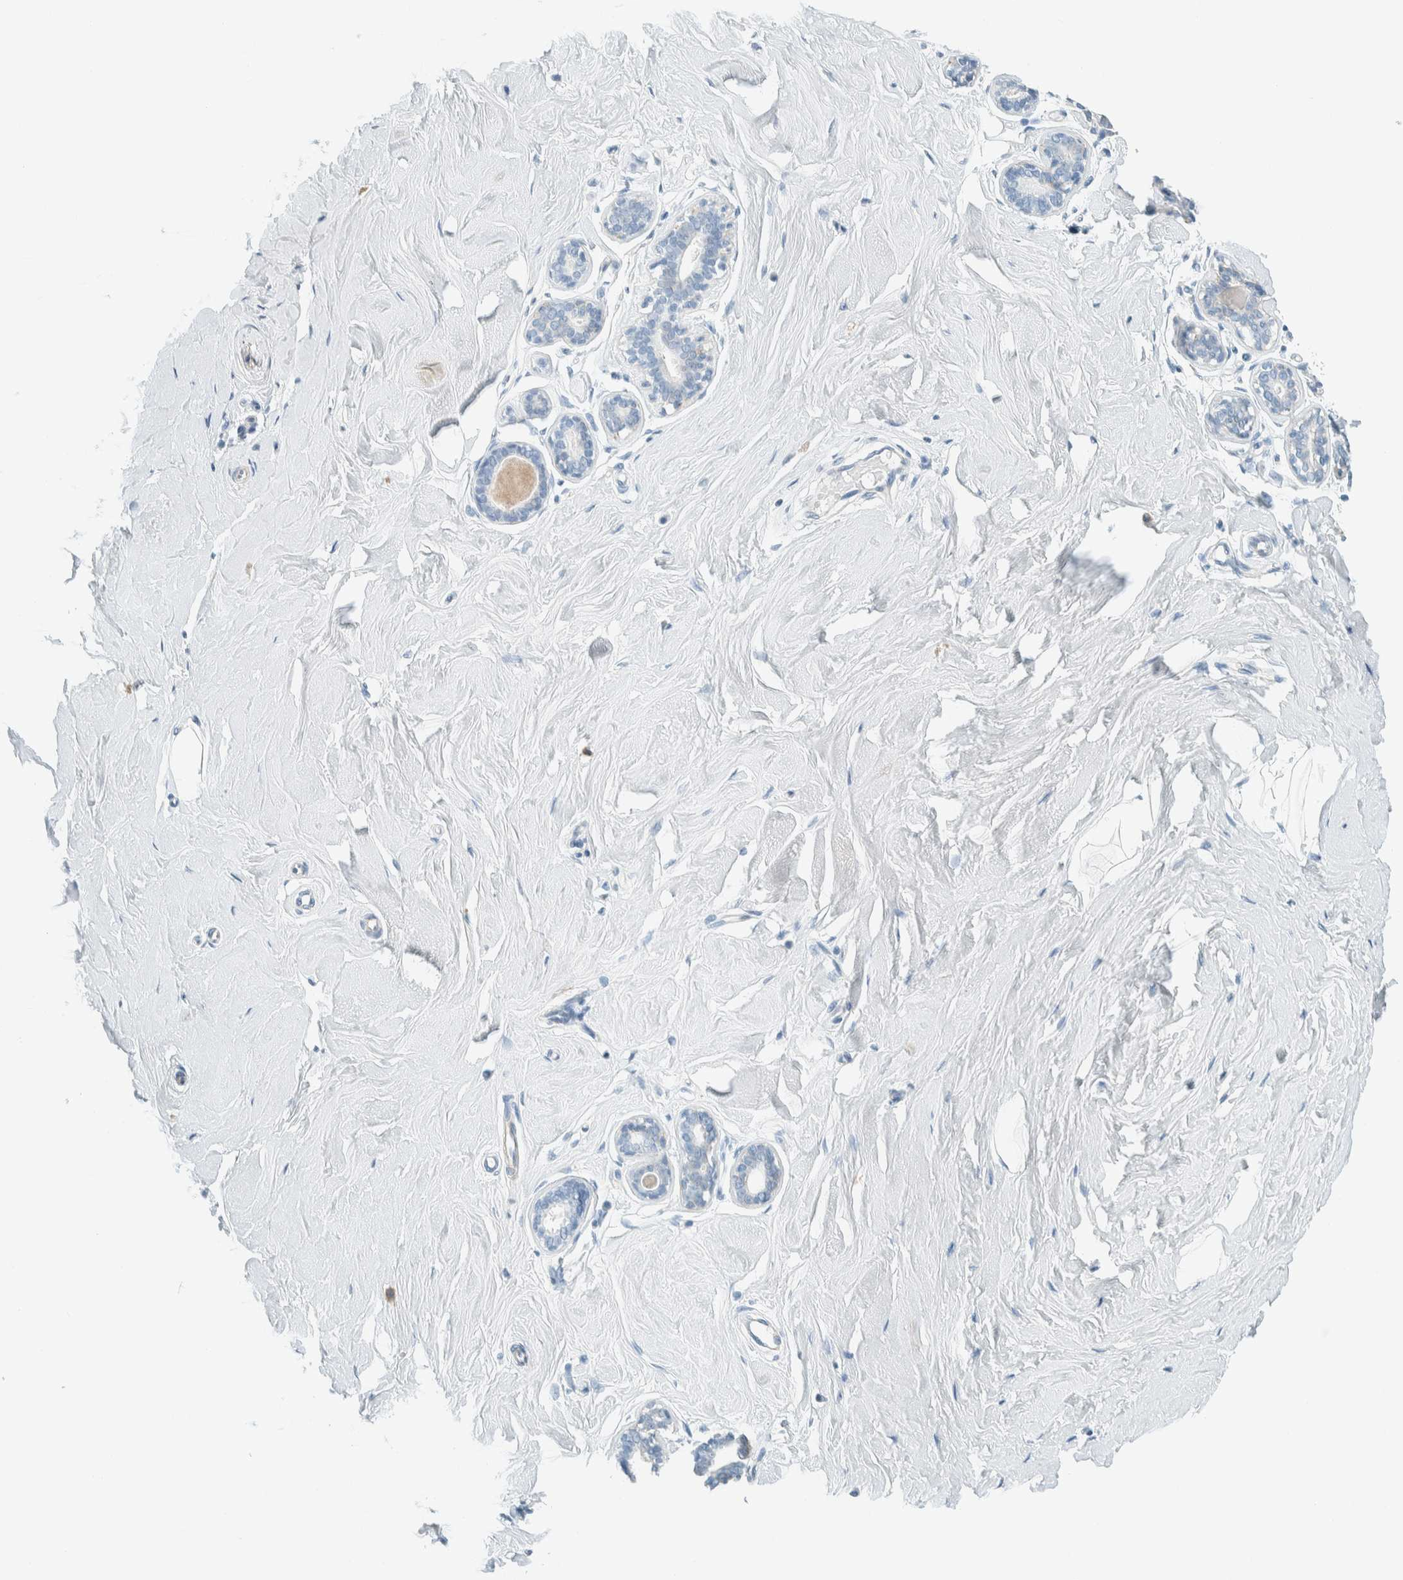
{"staining": {"intensity": "negative", "quantity": "none", "location": "none"}, "tissue": "breast", "cell_type": "Adipocytes", "image_type": "normal", "snomed": [{"axis": "morphology", "description": "Normal tissue, NOS"}, {"axis": "topography", "description": "Breast"}], "caption": "High magnification brightfield microscopy of benign breast stained with DAB (3,3'-diaminobenzidine) (brown) and counterstained with hematoxylin (blue): adipocytes show no significant staining. Nuclei are stained in blue.", "gene": "SLFN12", "patient": {"sex": "female", "age": 23}}